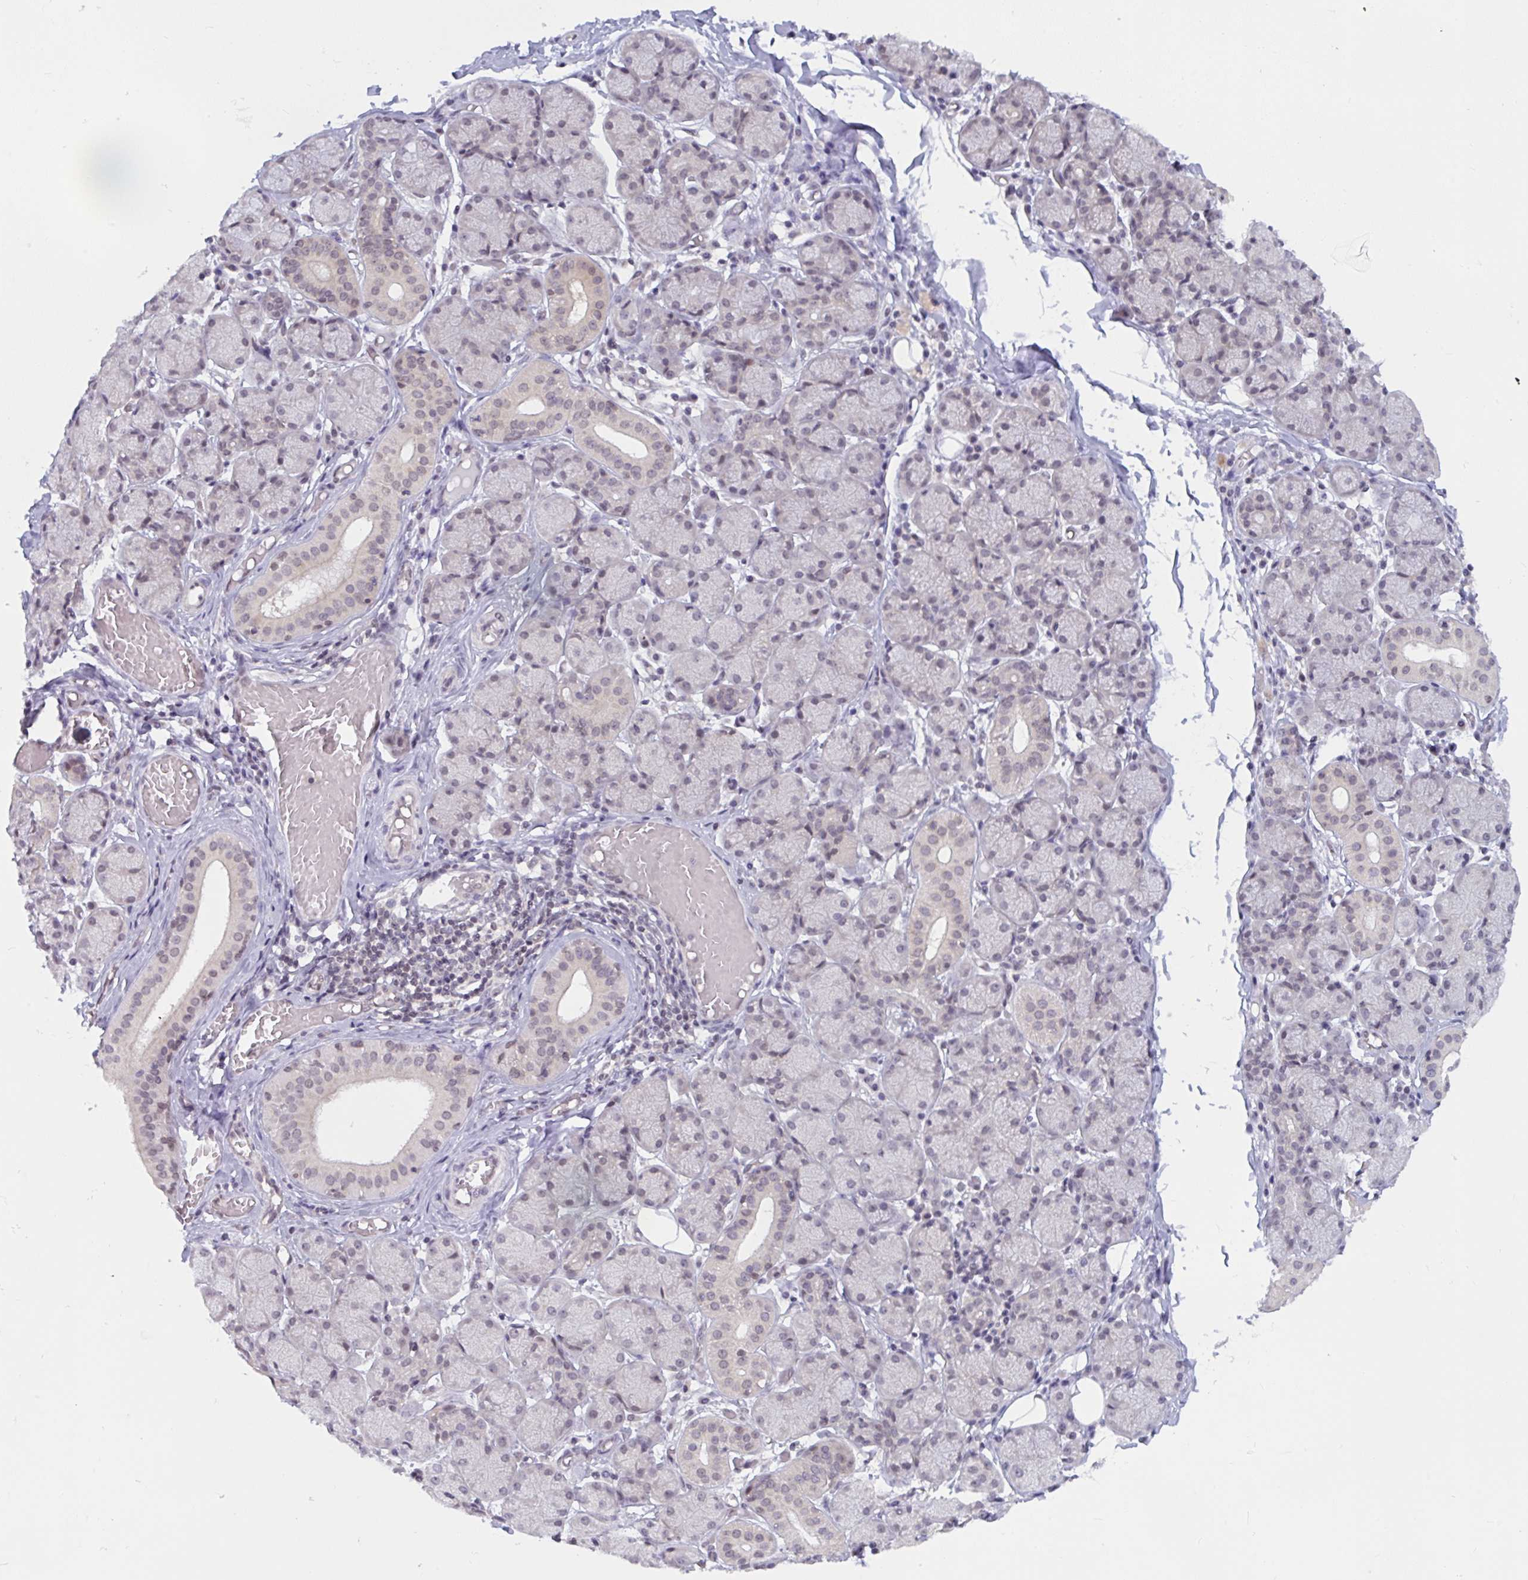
{"staining": {"intensity": "weak", "quantity": "<25%", "location": "nuclear"}, "tissue": "salivary gland", "cell_type": "Glandular cells", "image_type": "normal", "snomed": [{"axis": "morphology", "description": "Normal tissue, NOS"}, {"axis": "topography", "description": "Salivary gland"}], "caption": "IHC micrograph of benign salivary gland stained for a protein (brown), which exhibits no expression in glandular cells. The staining is performed using DAB (3,3'-diaminobenzidine) brown chromogen with nuclei counter-stained in using hematoxylin.", "gene": "TSN", "patient": {"sex": "female", "age": 24}}